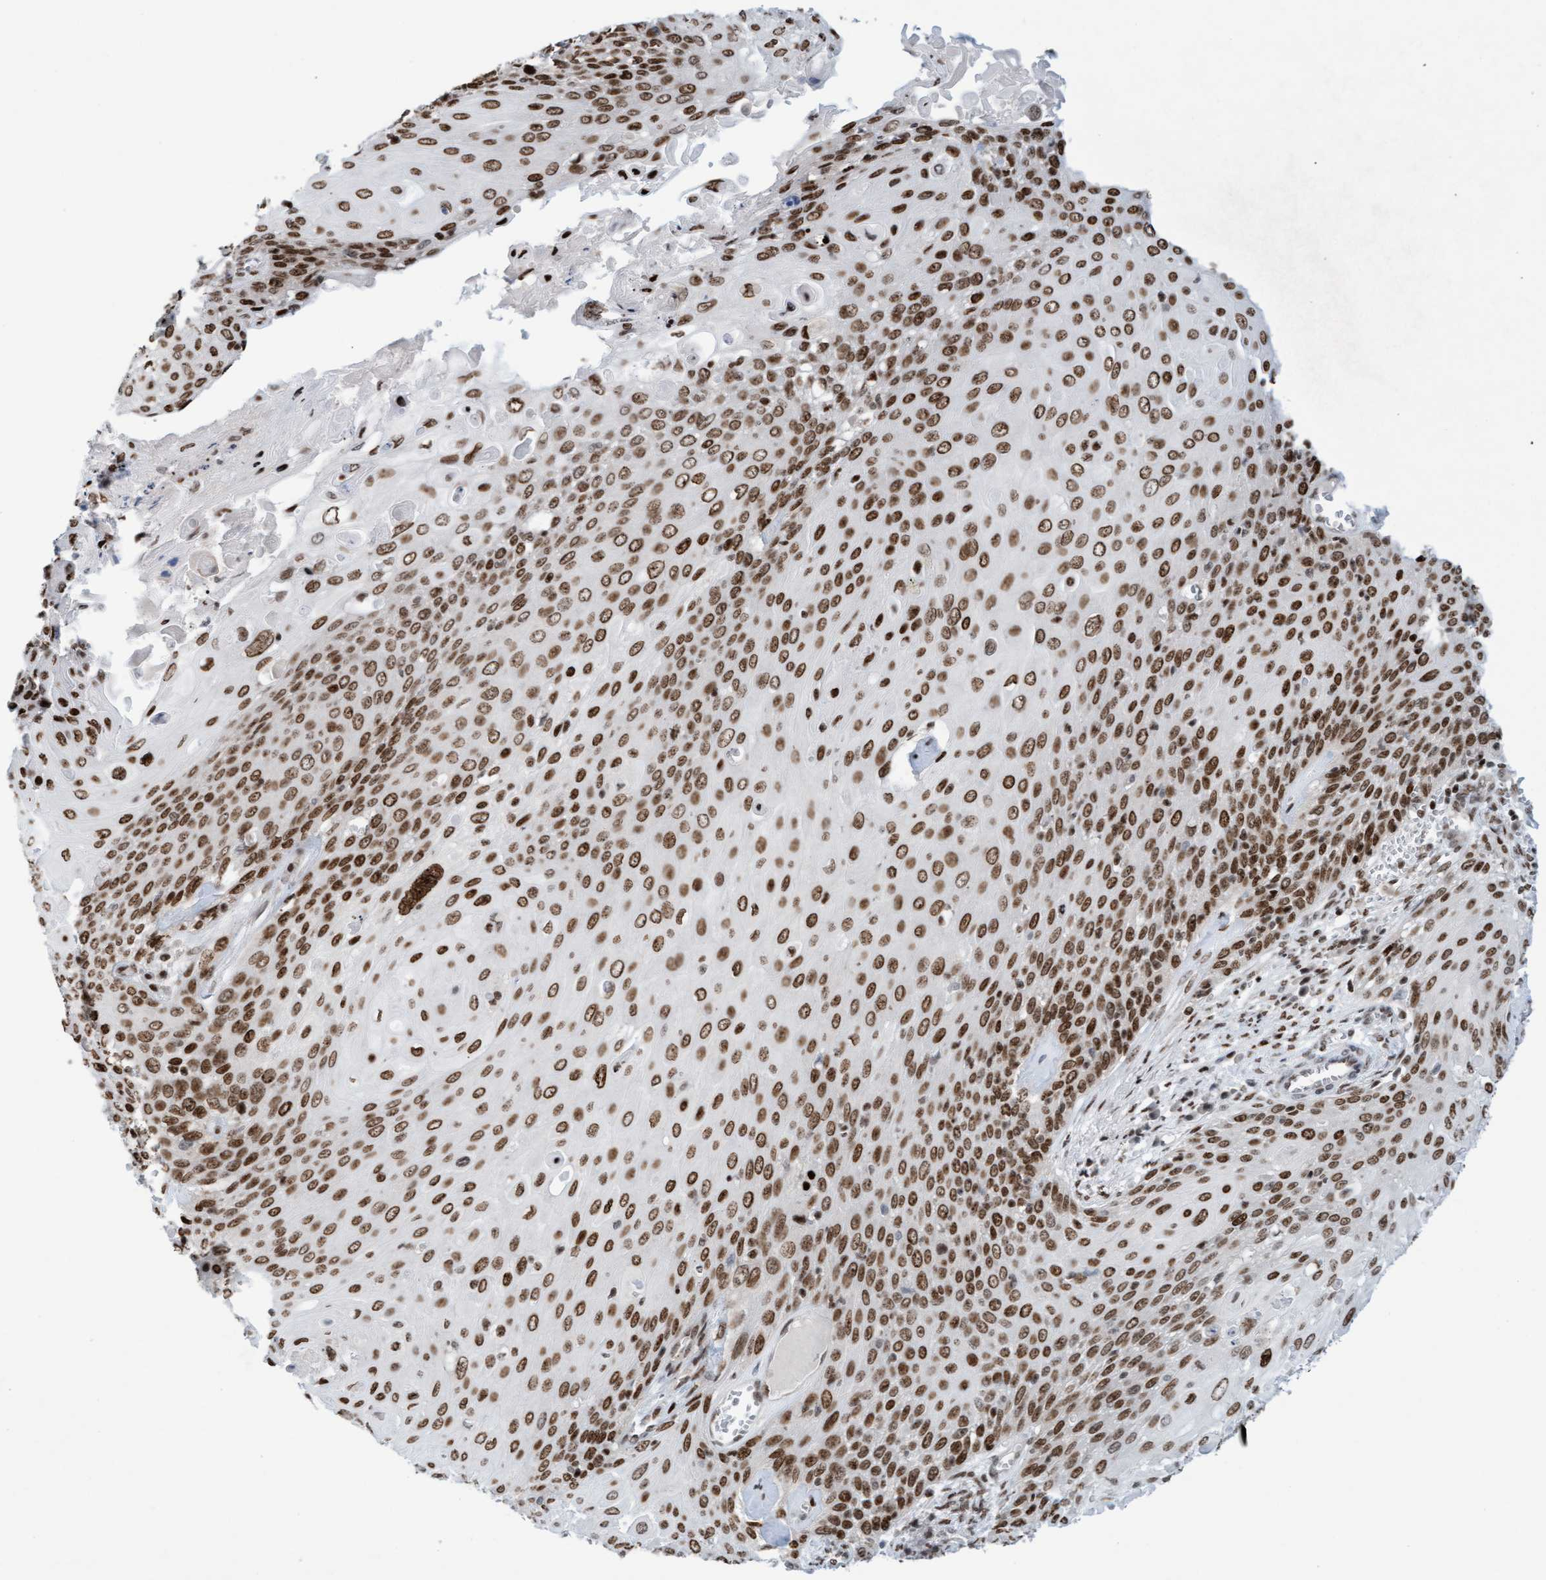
{"staining": {"intensity": "moderate", "quantity": ">75%", "location": "nuclear"}, "tissue": "cervical cancer", "cell_type": "Tumor cells", "image_type": "cancer", "snomed": [{"axis": "morphology", "description": "Squamous cell carcinoma, NOS"}, {"axis": "topography", "description": "Cervix"}], "caption": "Cervical cancer tissue exhibits moderate nuclear staining in about >75% of tumor cells The protein is shown in brown color, while the nuclei are stained blue.", "gene": "GLRX2", "patient": {"sex": "female", "age": 39}}